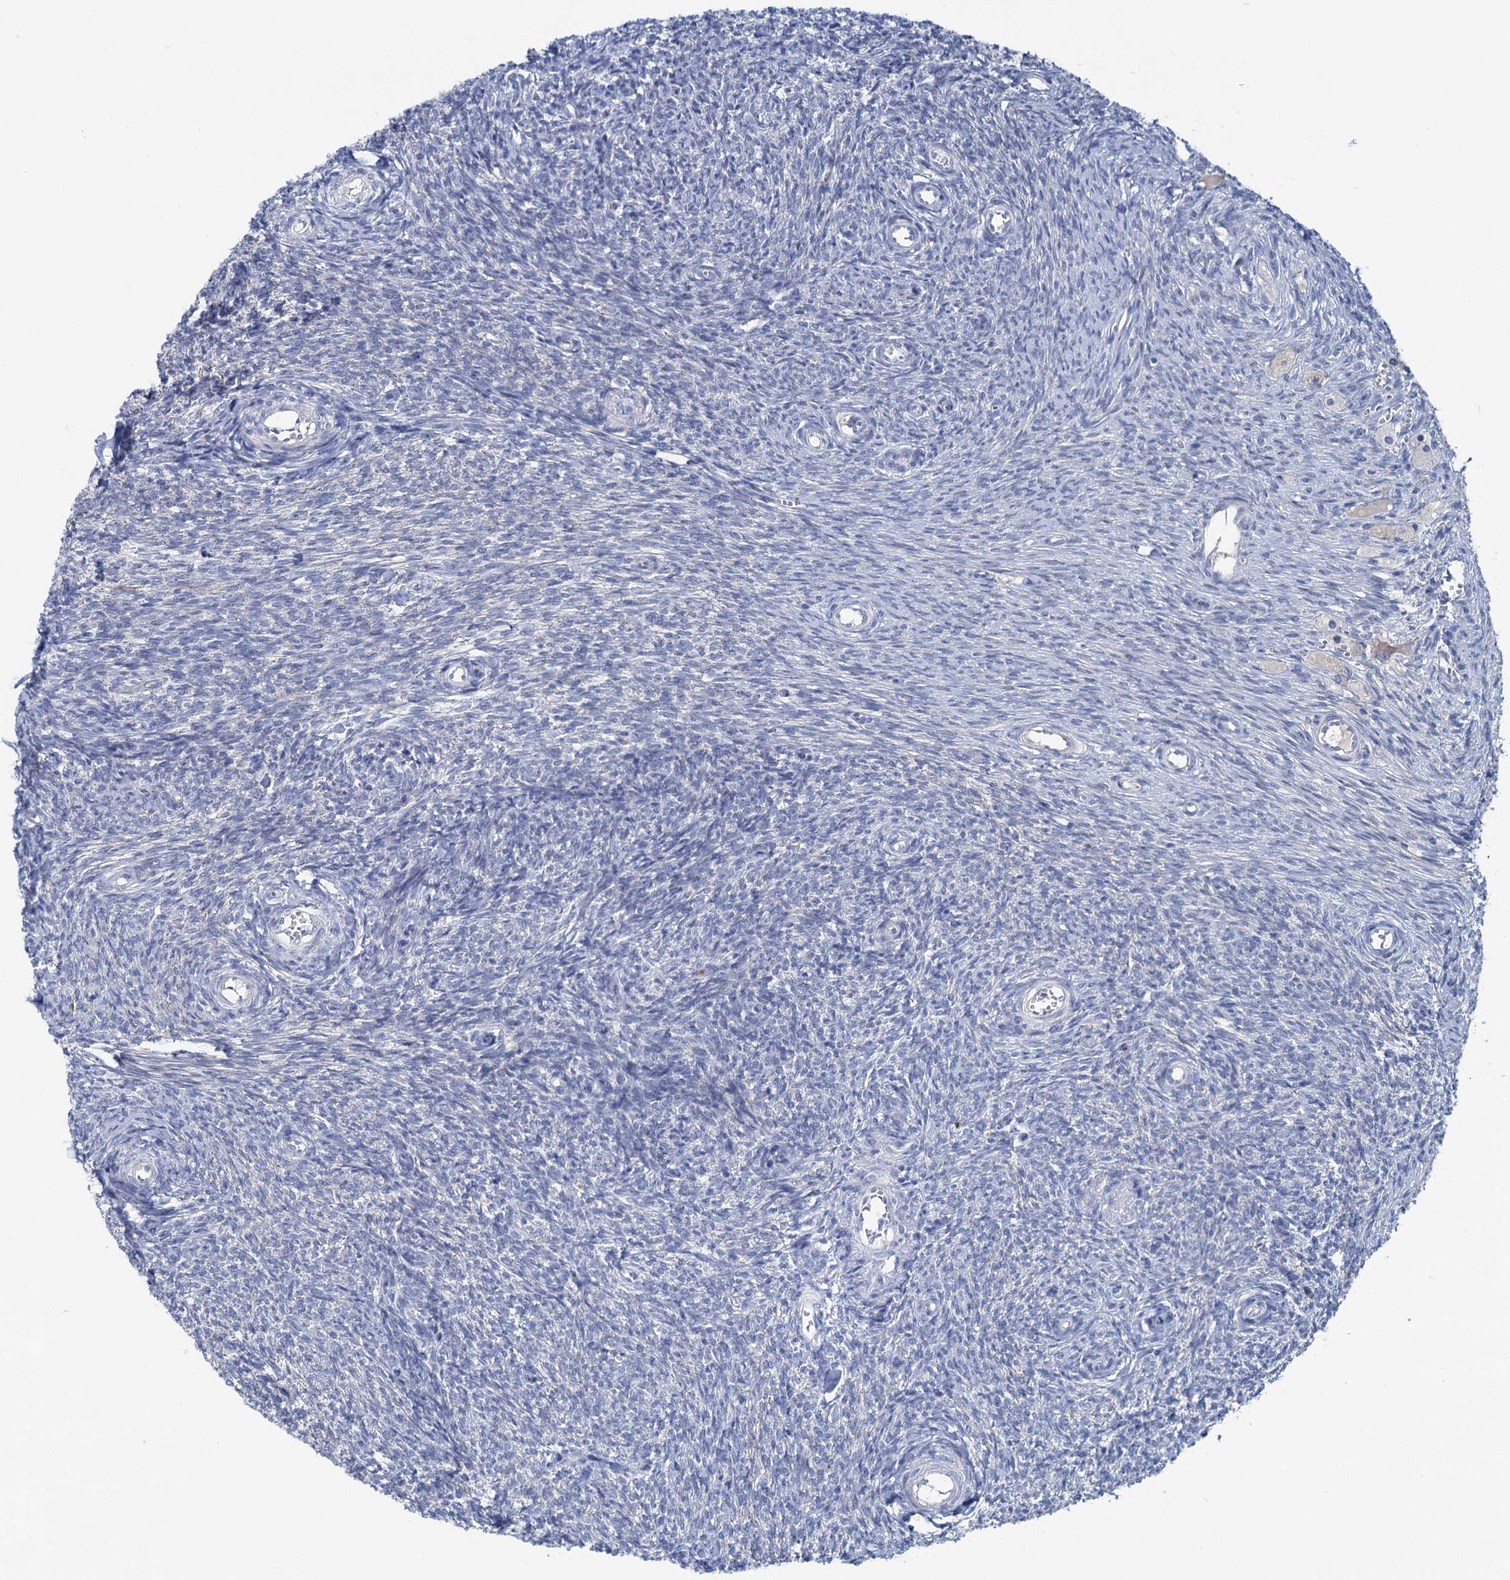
{"staining": {"intensity": "negative", "quantity": "none", "location": "none"}, "tissue": "ovary", "cell_type": "Ovarian stroma cells", "image_type": "normal", "snomed": [{"axis": "morphology", "description": "Normal tissue, NOS"}, {"axis": "topography", "description": "Ovary"}], "caption": "High magnification brightfield microscopy of normal ovary stained with DAB (3,3'-diaminobenzidine) (brown) and counterstained with hematoxylin (blue): ovarian stroma cells show no significant expression.", "gene": "CHDH", "patient": {"sex": "female", "age": 44}}